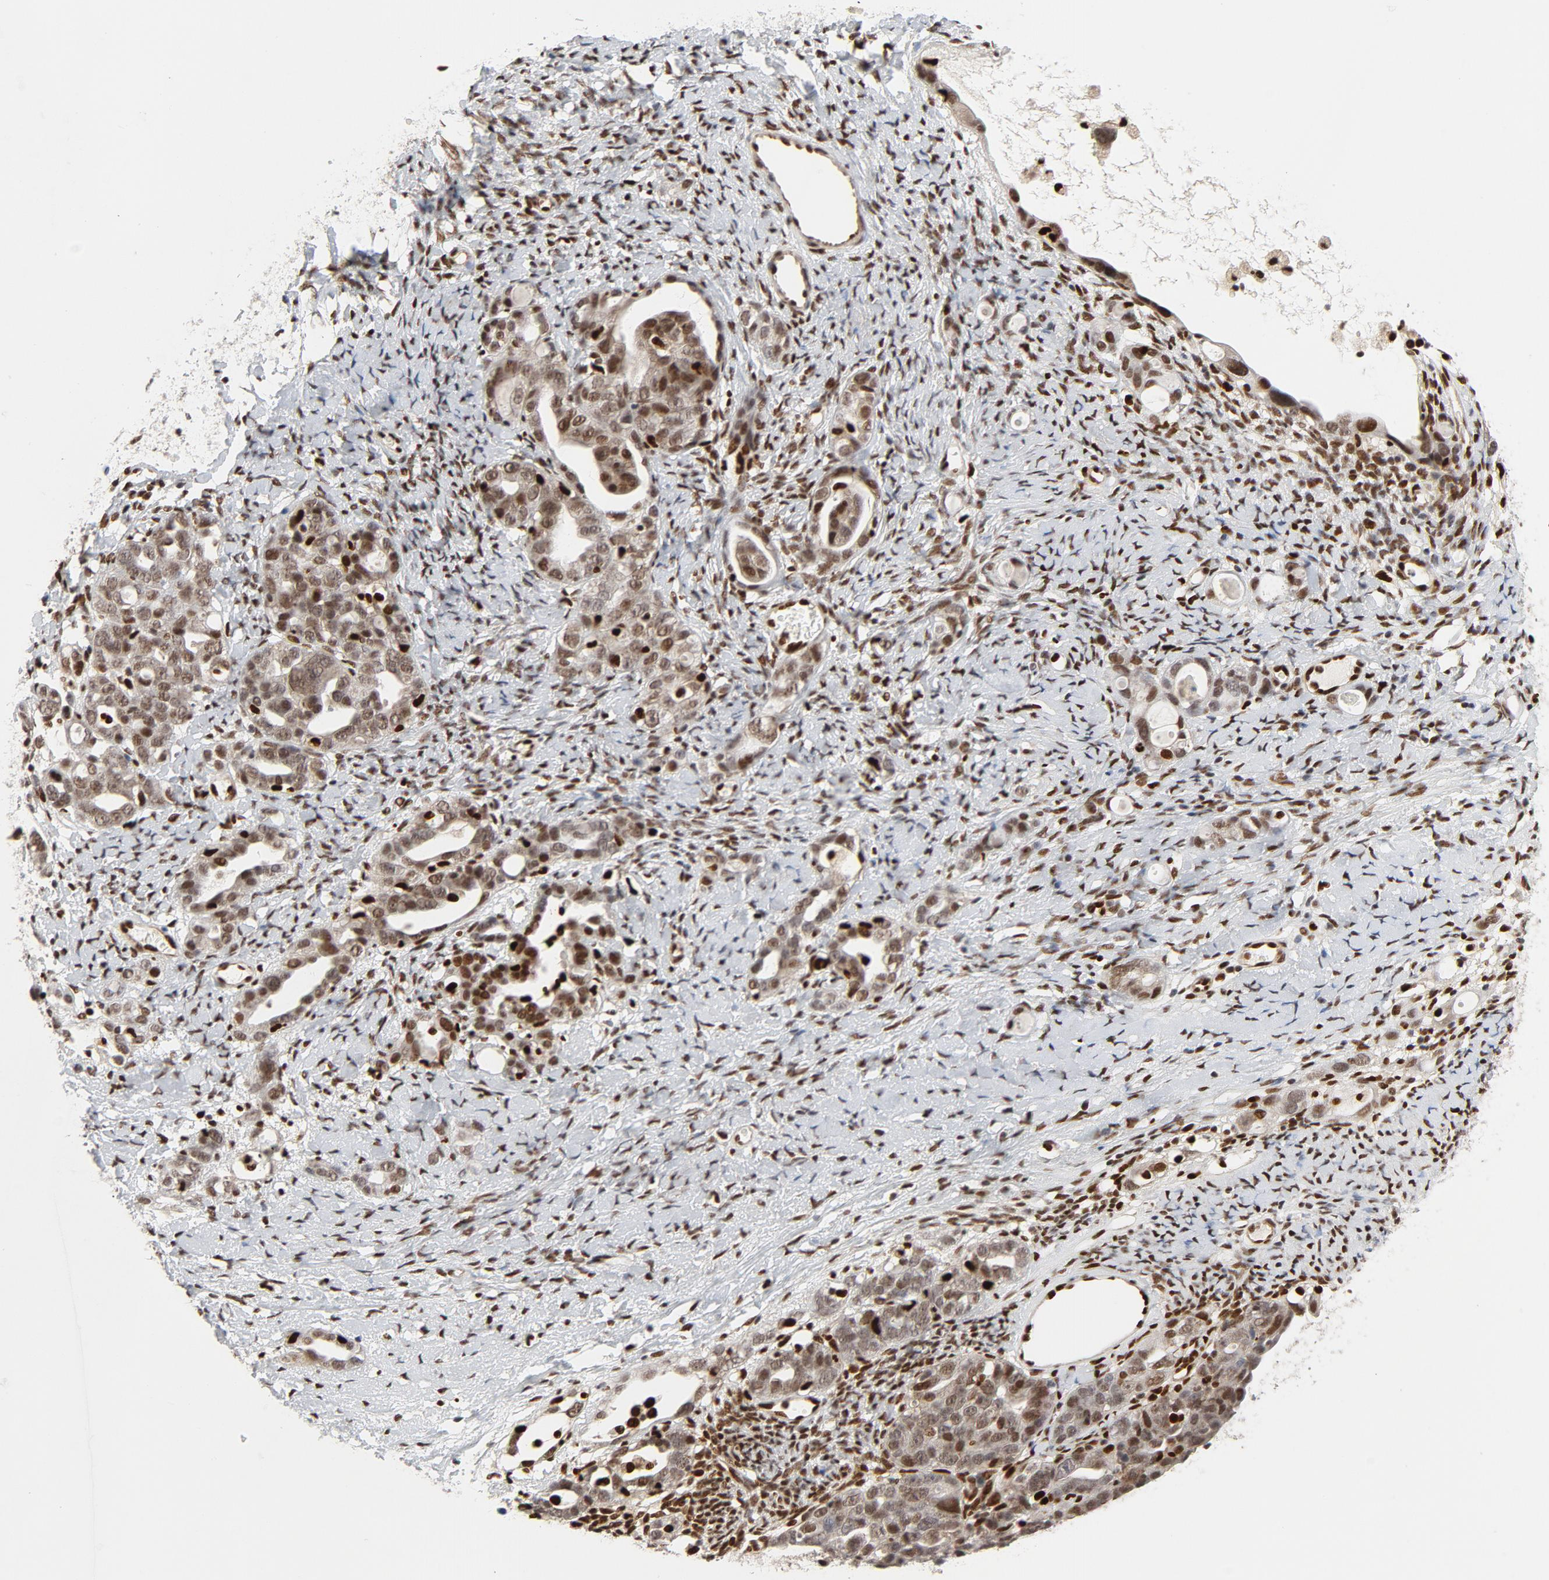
{"staining": {"intensity": "weak", "quantity": "25%-75%", "location": "nuclear"}, "tissue": "ovarian cancer", "cell_type": "Tumor cells", "image_type": "cancer", "snomed": [{"axis": "morphology", "description": "Cystadenocarcinoma, serous, NOS"}, {"axis": "topography", "description": "Ovary"}], "caption": "A histopathology image of human ovarian serous cystadenocarcinoma stained for a protein reveals weak nuclear brown staining in tumor cells. The staining is performed using DAB (3,3'-diaminobenzidine) brown chromogen to label protein expression. The nuclei are counter-stained blue using hematoxylin.", "gene": "MEF2A", "patient": {"sex": "female", "age": 66}}